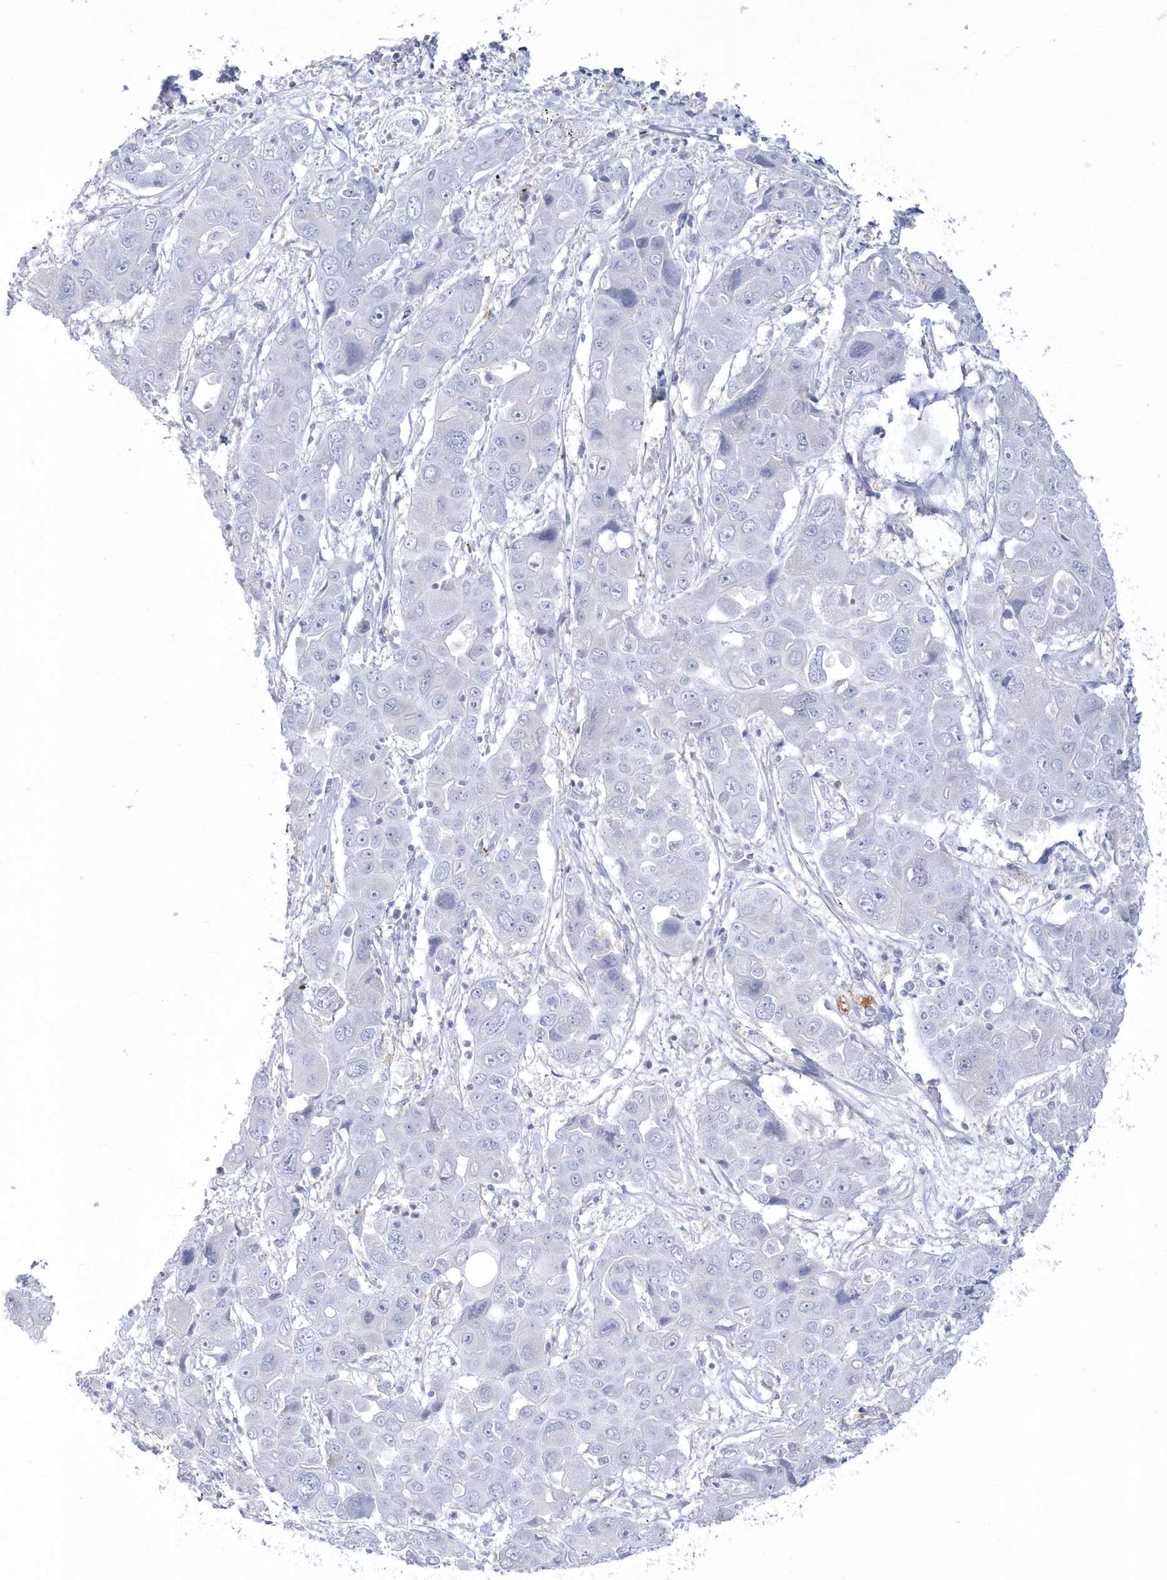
{"staining": {"intensity": "negative", "quantity": "none", "location": "none"}, "tissue": "liver cancer", "cell_type": "Tumor cells", "image_type": "cancer", "snomed": [{"axis": "morphology", "description": "Cholangiocarcinoma"}, {"axis": "topography", "description": "Liver"}], "caption": "Cholangiocarcinoma (liver) was stained to show a protein in brown. There is no significant staining in tumor cells. (IHC, brightfield microscopy, high magnification).", "gene": "WDR27", "patient": {"sex": "male", "age": 67}}